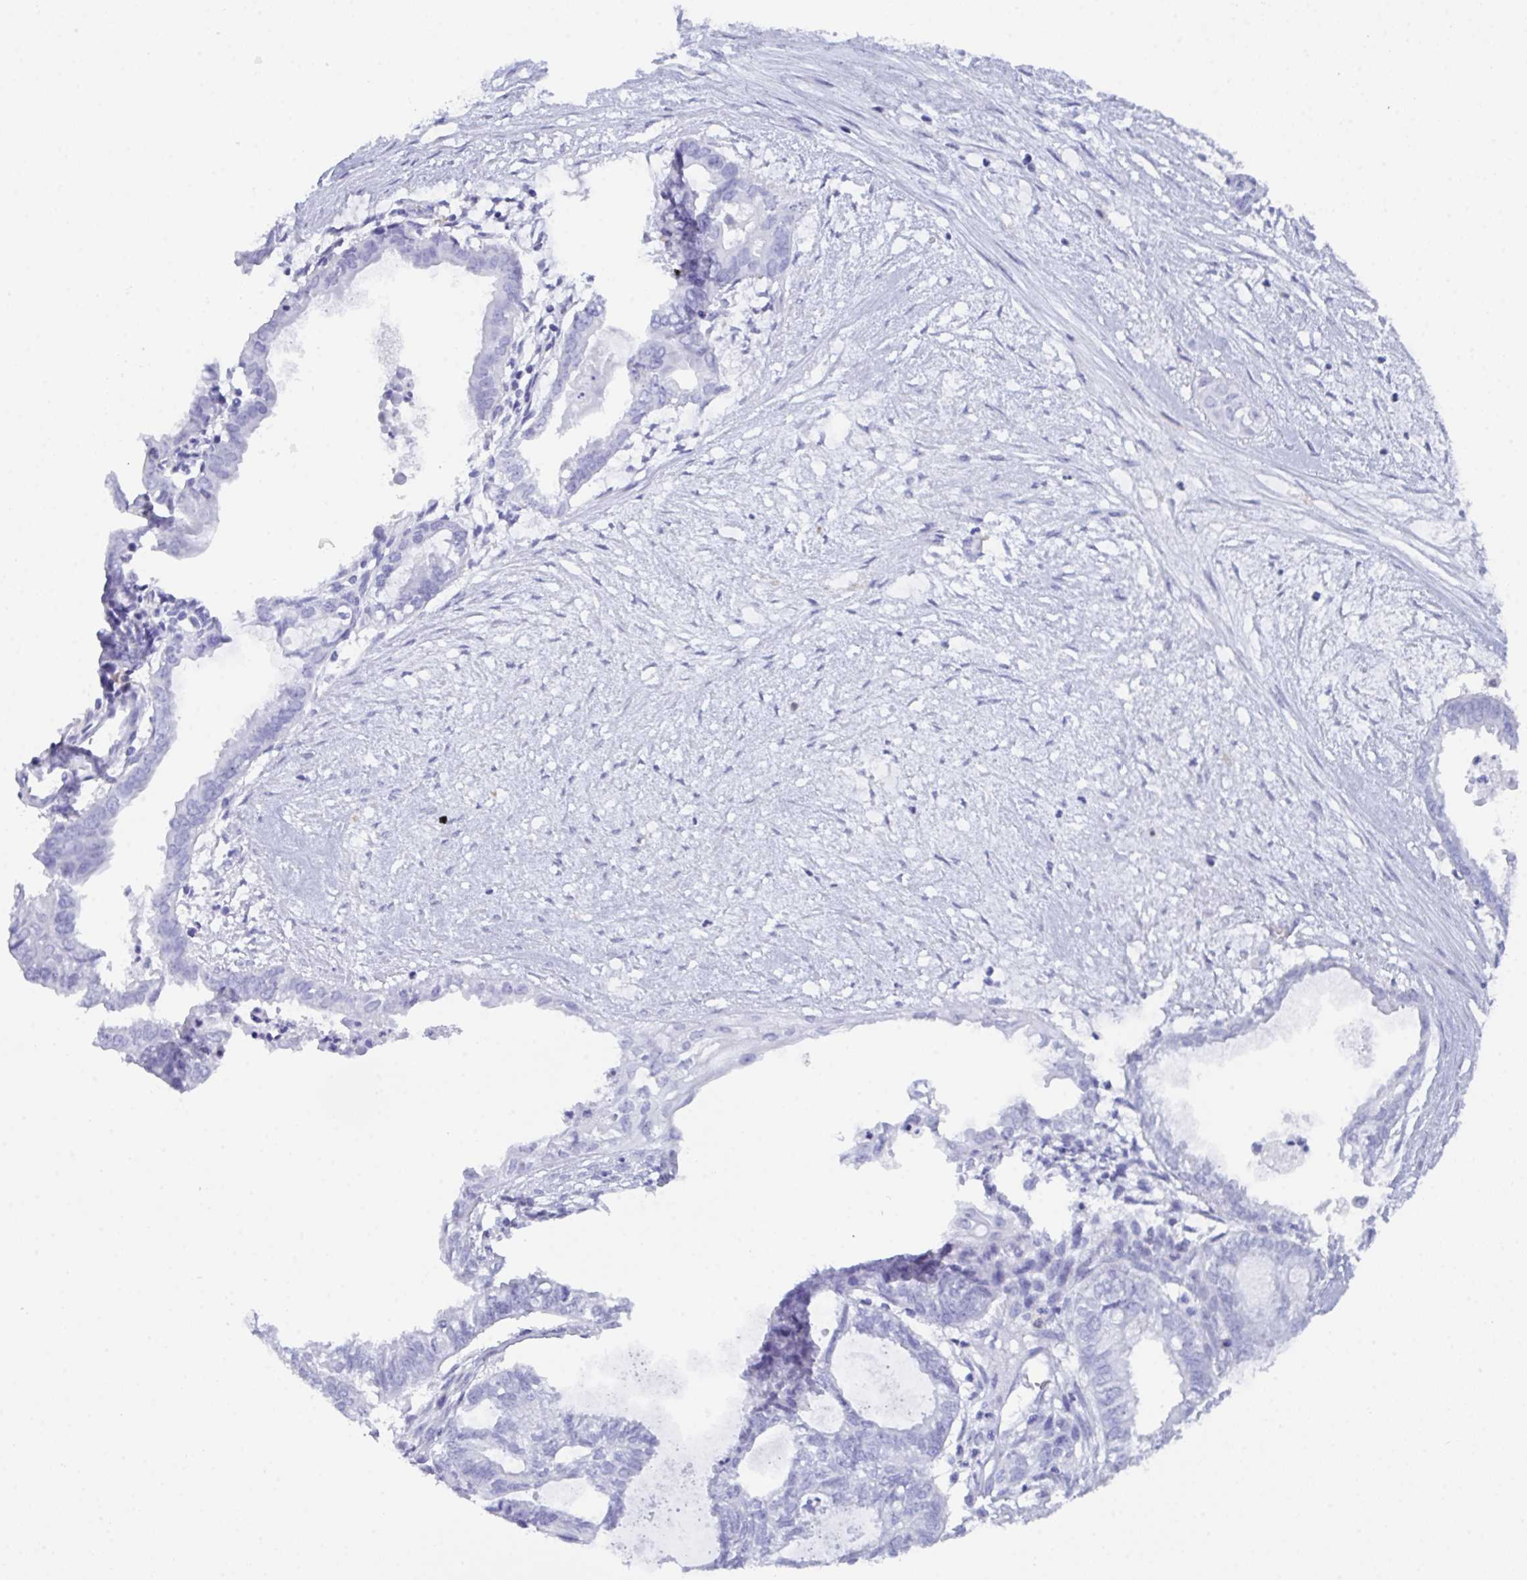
{"staining": {"intensity": "negative", "quantity": "none", "location": "none"}, "tissue": "ovarian cancer", "cell_type": "Tumor cells", "image_type": "cancer", "snomed": [{"axis": "morphology", "description": "Carcinoma, endometroid"}, {"axis": "topography", "description": "Ovary"}], "caption": "Tumor cells are negative for brown protein staining in ovarian cancer.", "gene": "ZNF850", "patient": {"sex": "female", "age": 64}}